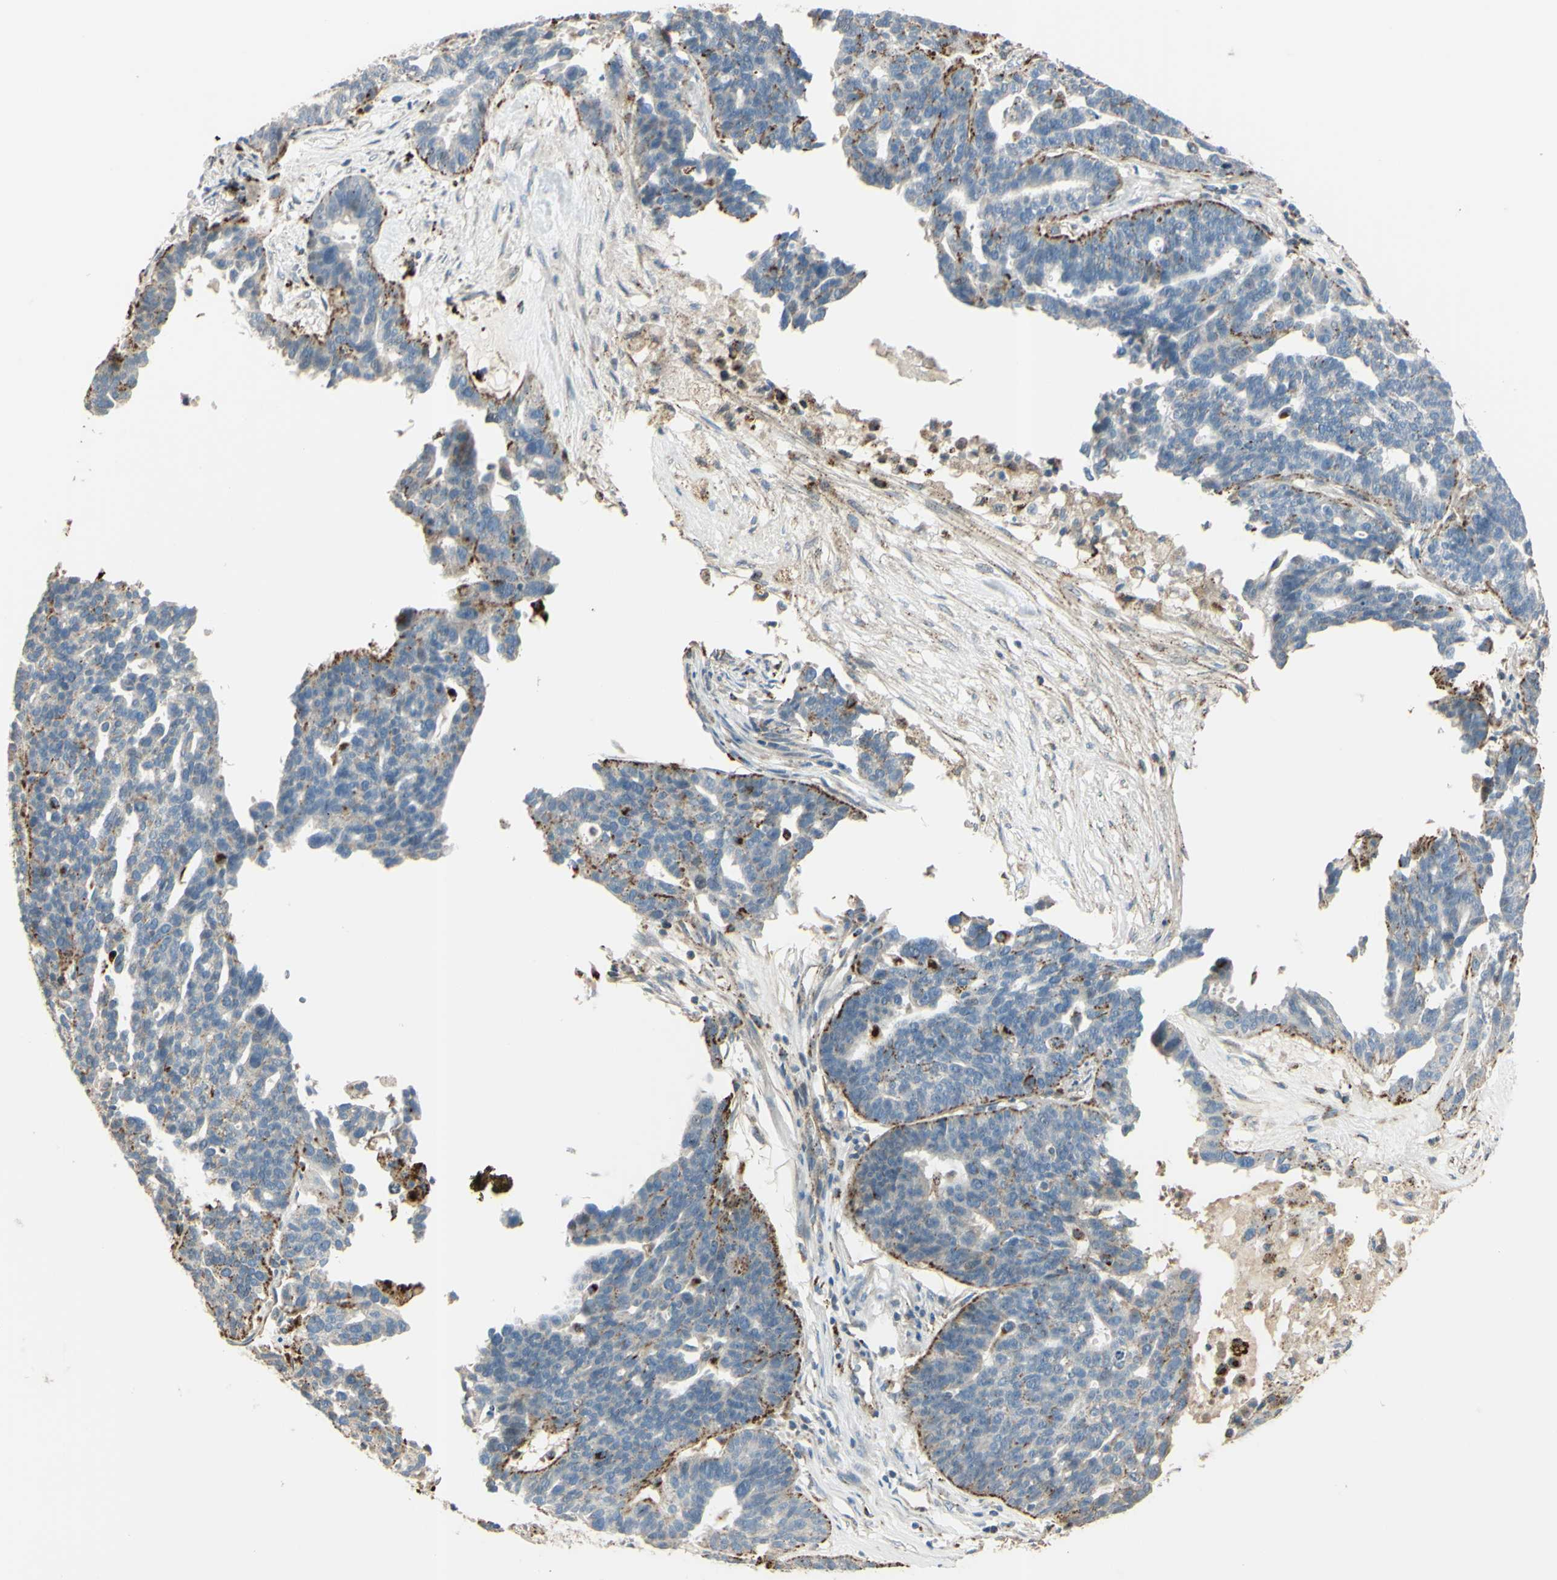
{"staining": {"intensity": "strong", "quantity": "<25%", "location": "cytoplasmic/membranous"}, "tissue": "ovarian cancer", "cell_type": "Tumor cells", "image_type": "cancer", "snomed": [{"axis": "morphology", "description": "Cystadenocarcinoma, serous, NOS"}, {"axis": "topography", "description": "Ovary"}], "caption": "DAB immunohistochemical staining of ovarian cancer exhibits strong cytoplasmic/membranous protein staining in about <25% of tumor cells.", "gene": "ANGPTL1", "patient": {"sex": "female", "age": 59}}